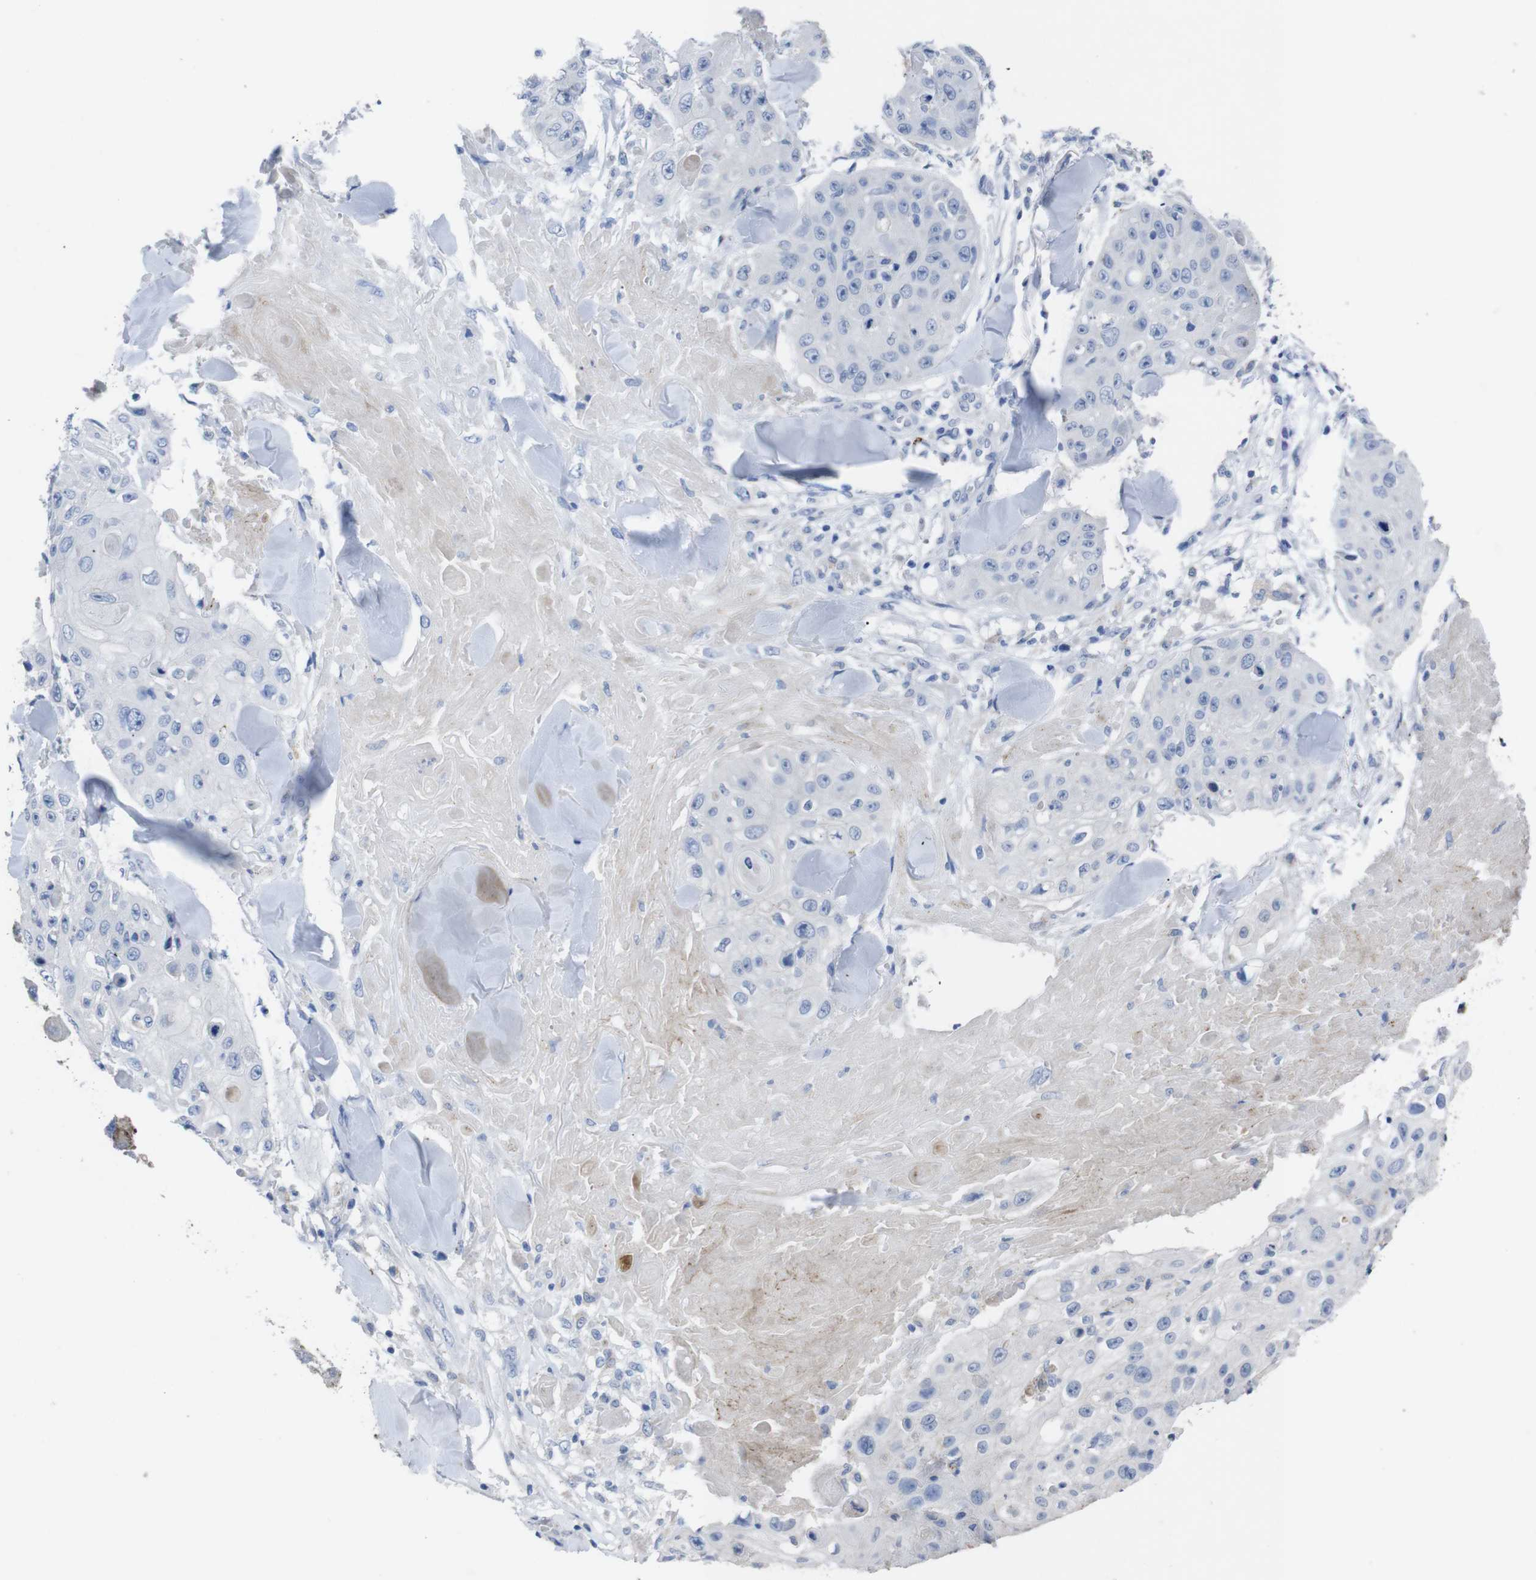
{"staining": {"intensity": "negative", "quantity": "none", "location": "none"}, "tissue": "skin cancer", "cell_type": "Tumor cells", "image_type": "cancer", "snomed": [{"axis": "morphology", "description": "Squamous cell carcinoma, NOS"}, {"axis": "topography", "description": "Skin"}], "caption": "Immunohistochemistry (IHC) of squamous cell carcinoma (skin) shows no staining in tumor cells.", "gene": "GJB2", "patient": {"sex": "male", "age": 86}}